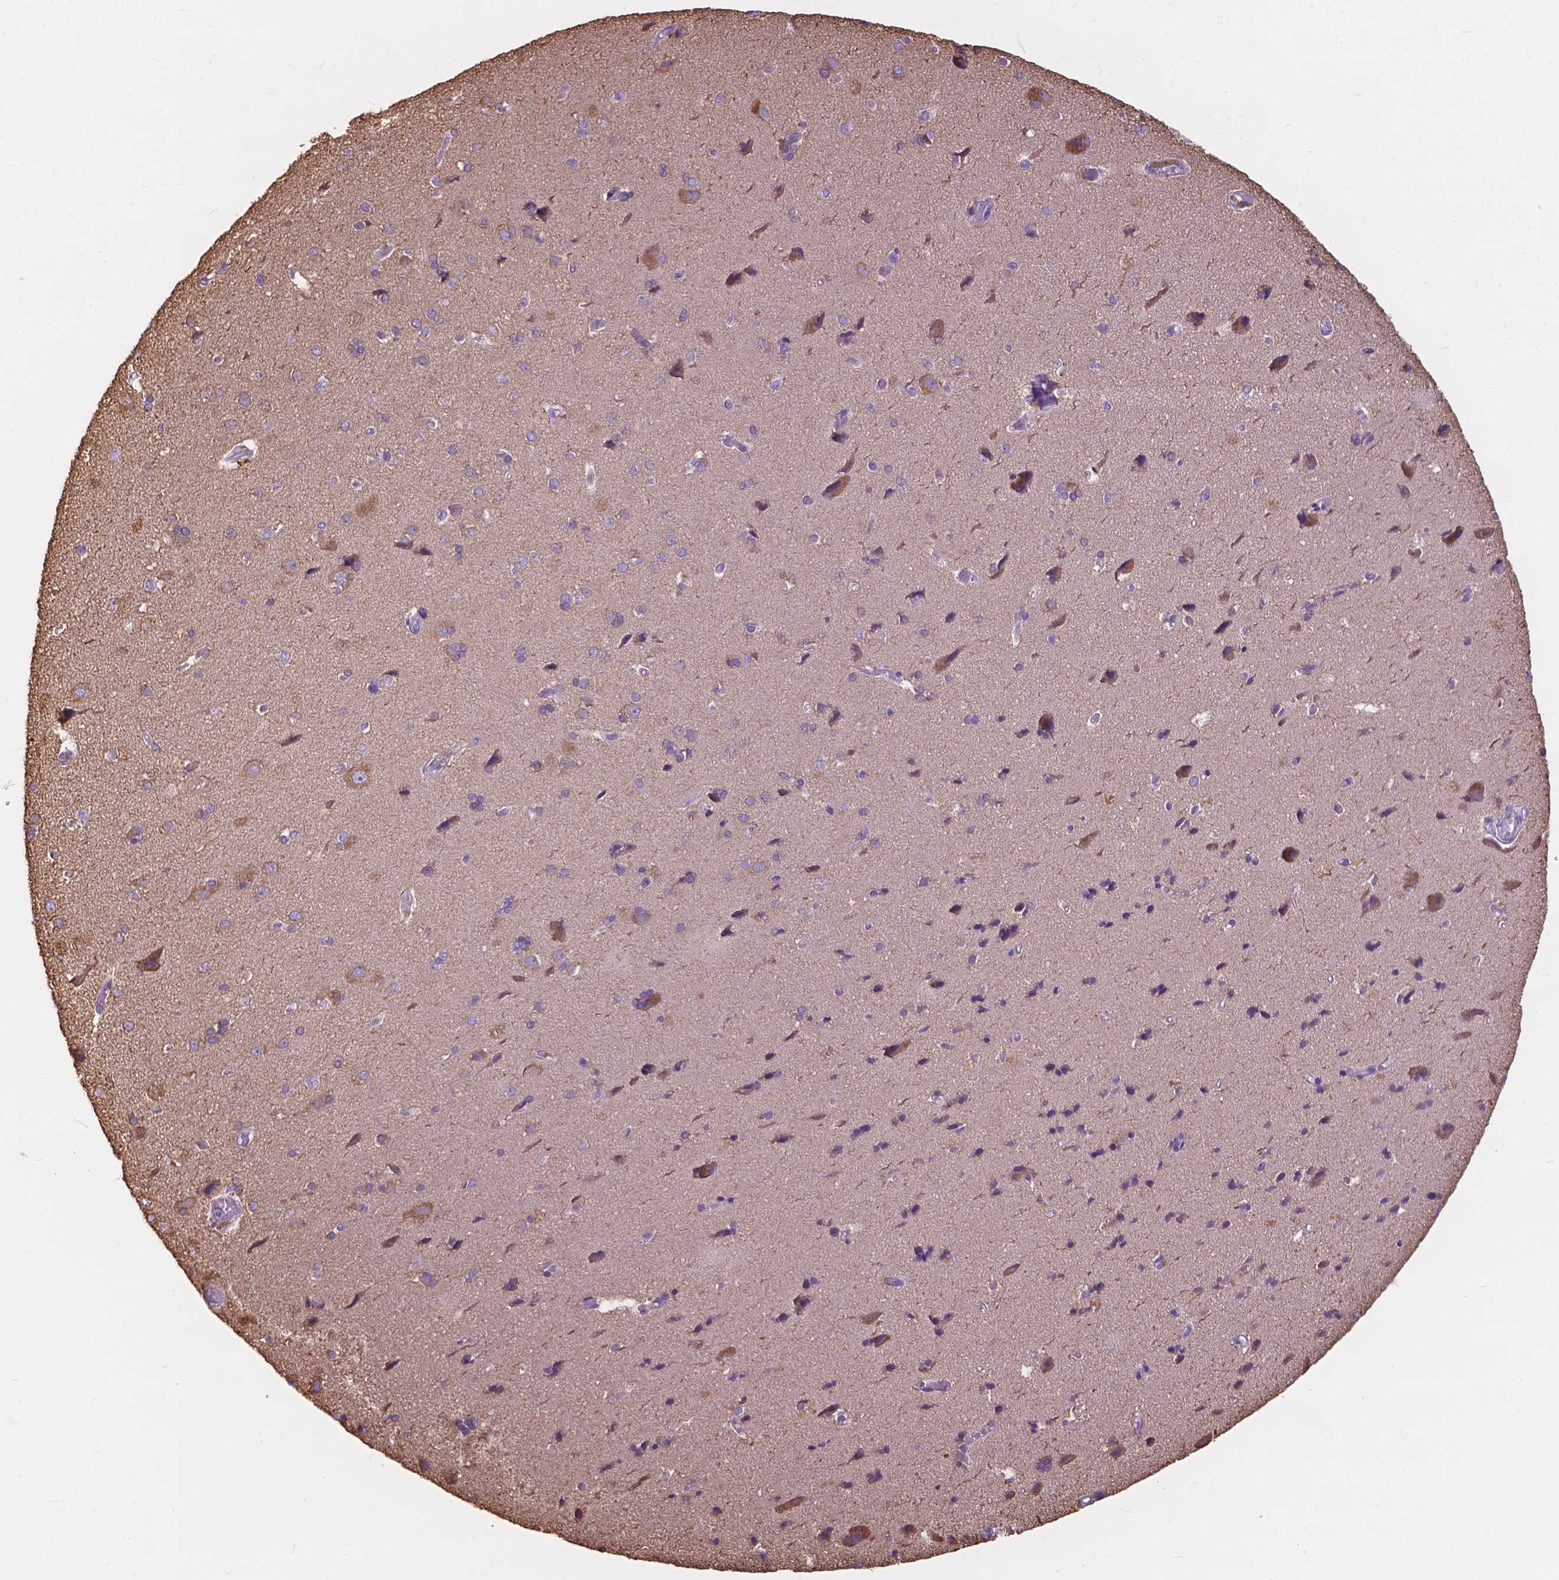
{"staining": {"intensity": "negative", "quantity": "none", "location": "none"}, "tissue": "cerebral cortex", "cell_type": "Endothelial cells", "image_type": "normal", "snomed": [{"axis": "morphology", "description": "Normal tissue, NOS"}, {"axis": "morphology", "description": "Glioma, malignant, High grade"}, {"axis": "topography", "description": "Cerebral cortex"}], "caption": "Image shows no protein staining in endothelial cells of normal cerebral cortex.", "gene": "PCDHA12", "patient": {"sex": "male", "age": 71}}